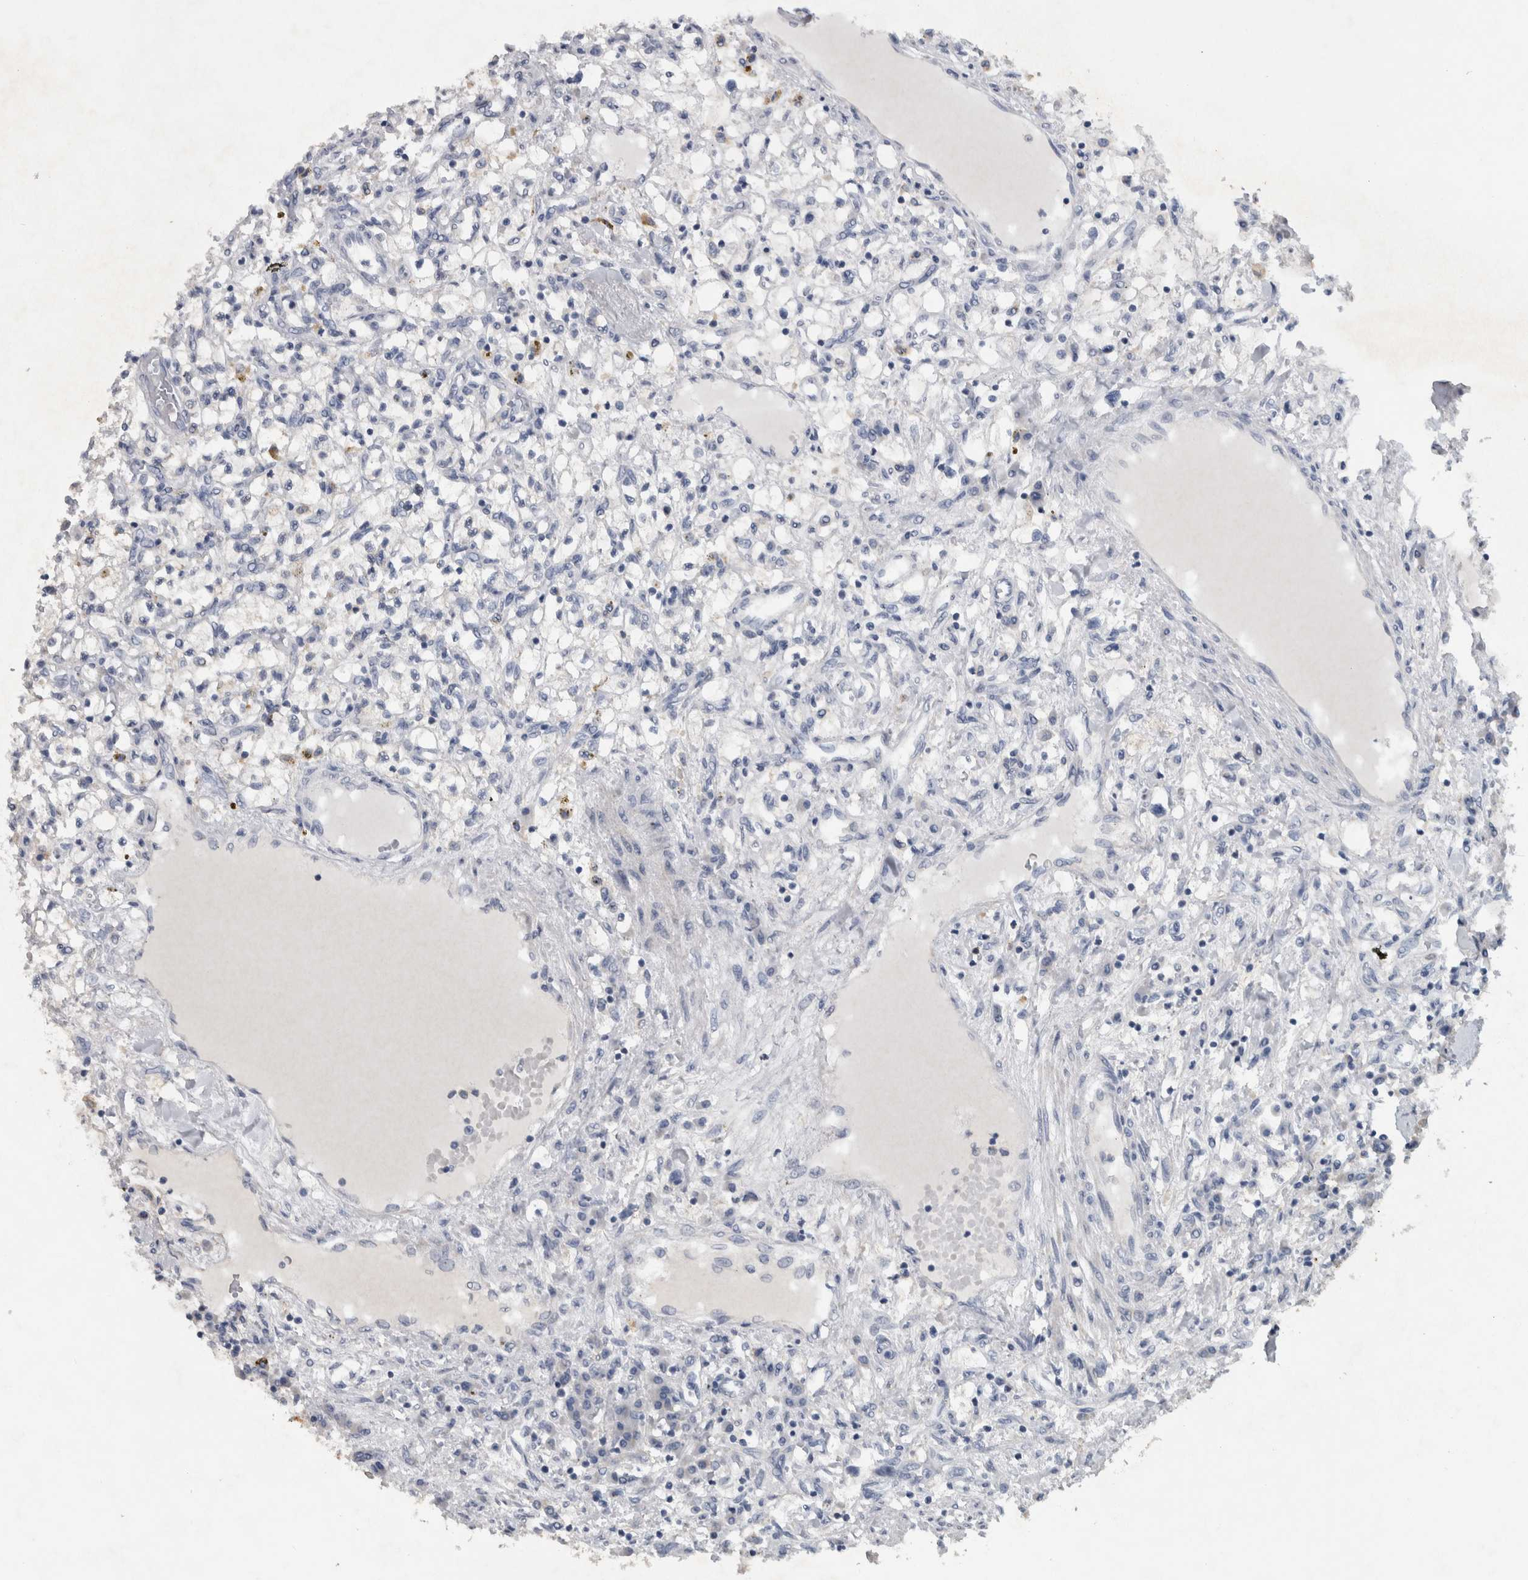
{"staining": {"intensity": "negative", "quantity": "none", "location": "none"}, "tissue": "renal cancer", "cell_type": "Tumor cells", "image_type": "cancer", "snomed": [{"axis": "morphology", "description": "Adenocarcinoma, NOS"}, {"axis": "topography", "description": "Kidney"}], "caption": "DAB (3,3'-diaminobenzidine) immunohistochemical staining of renal cancer (adenocarcinoma) reveals no significant positivity in tumor cells. The staining was performed using DAB (3,3'-diaminobenzidine) to visualize the protein expression in brown, while the nuclei were stained in blue with hematoxylin (Magnification: 20x).", "gene": "NT5C2", "patient": {"sex": "male", "age": 68}}